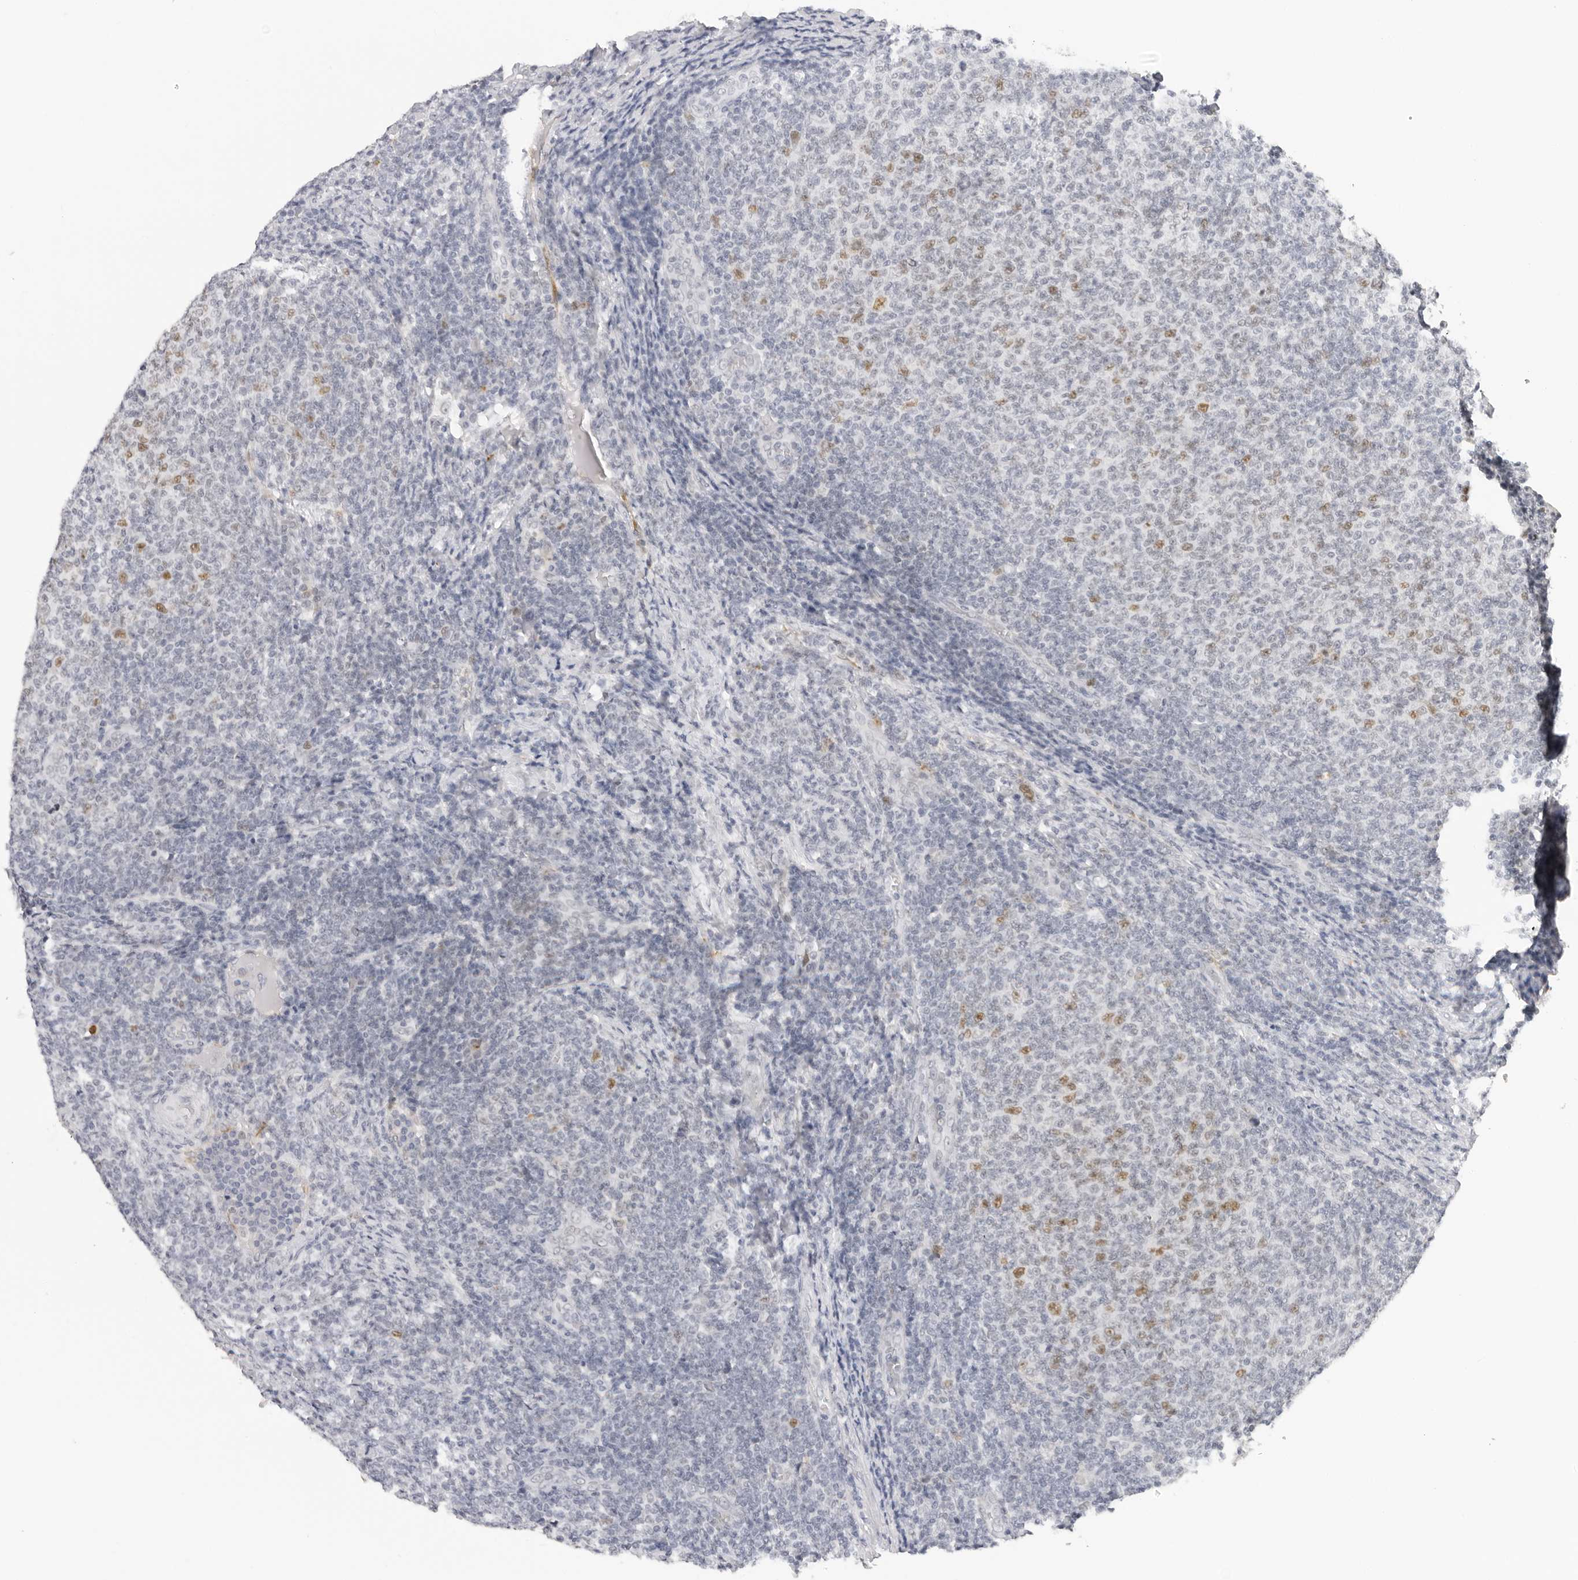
{"staining": {"intensity": "moderate", "quantity": "<25%", "location": "nuclear"}, "tissue": "lymphoma", "cell_type": "Tumor cells", "image_type": "cancer", "snomed": [{"axis": "morphology", "description": "Malignant lymphoma, non-Hodgkin's type, Low grade"}, {"axis": "topography", "description": "Lymph node"}], "caption": "A brown stain labels moderate nuclear positivity of a protein in malignant lymphoma, non-Hodgkin's type (low-grade) tumor cells.", "gene": "MSH6", "patient": {"sex": "male", "age": 66}}